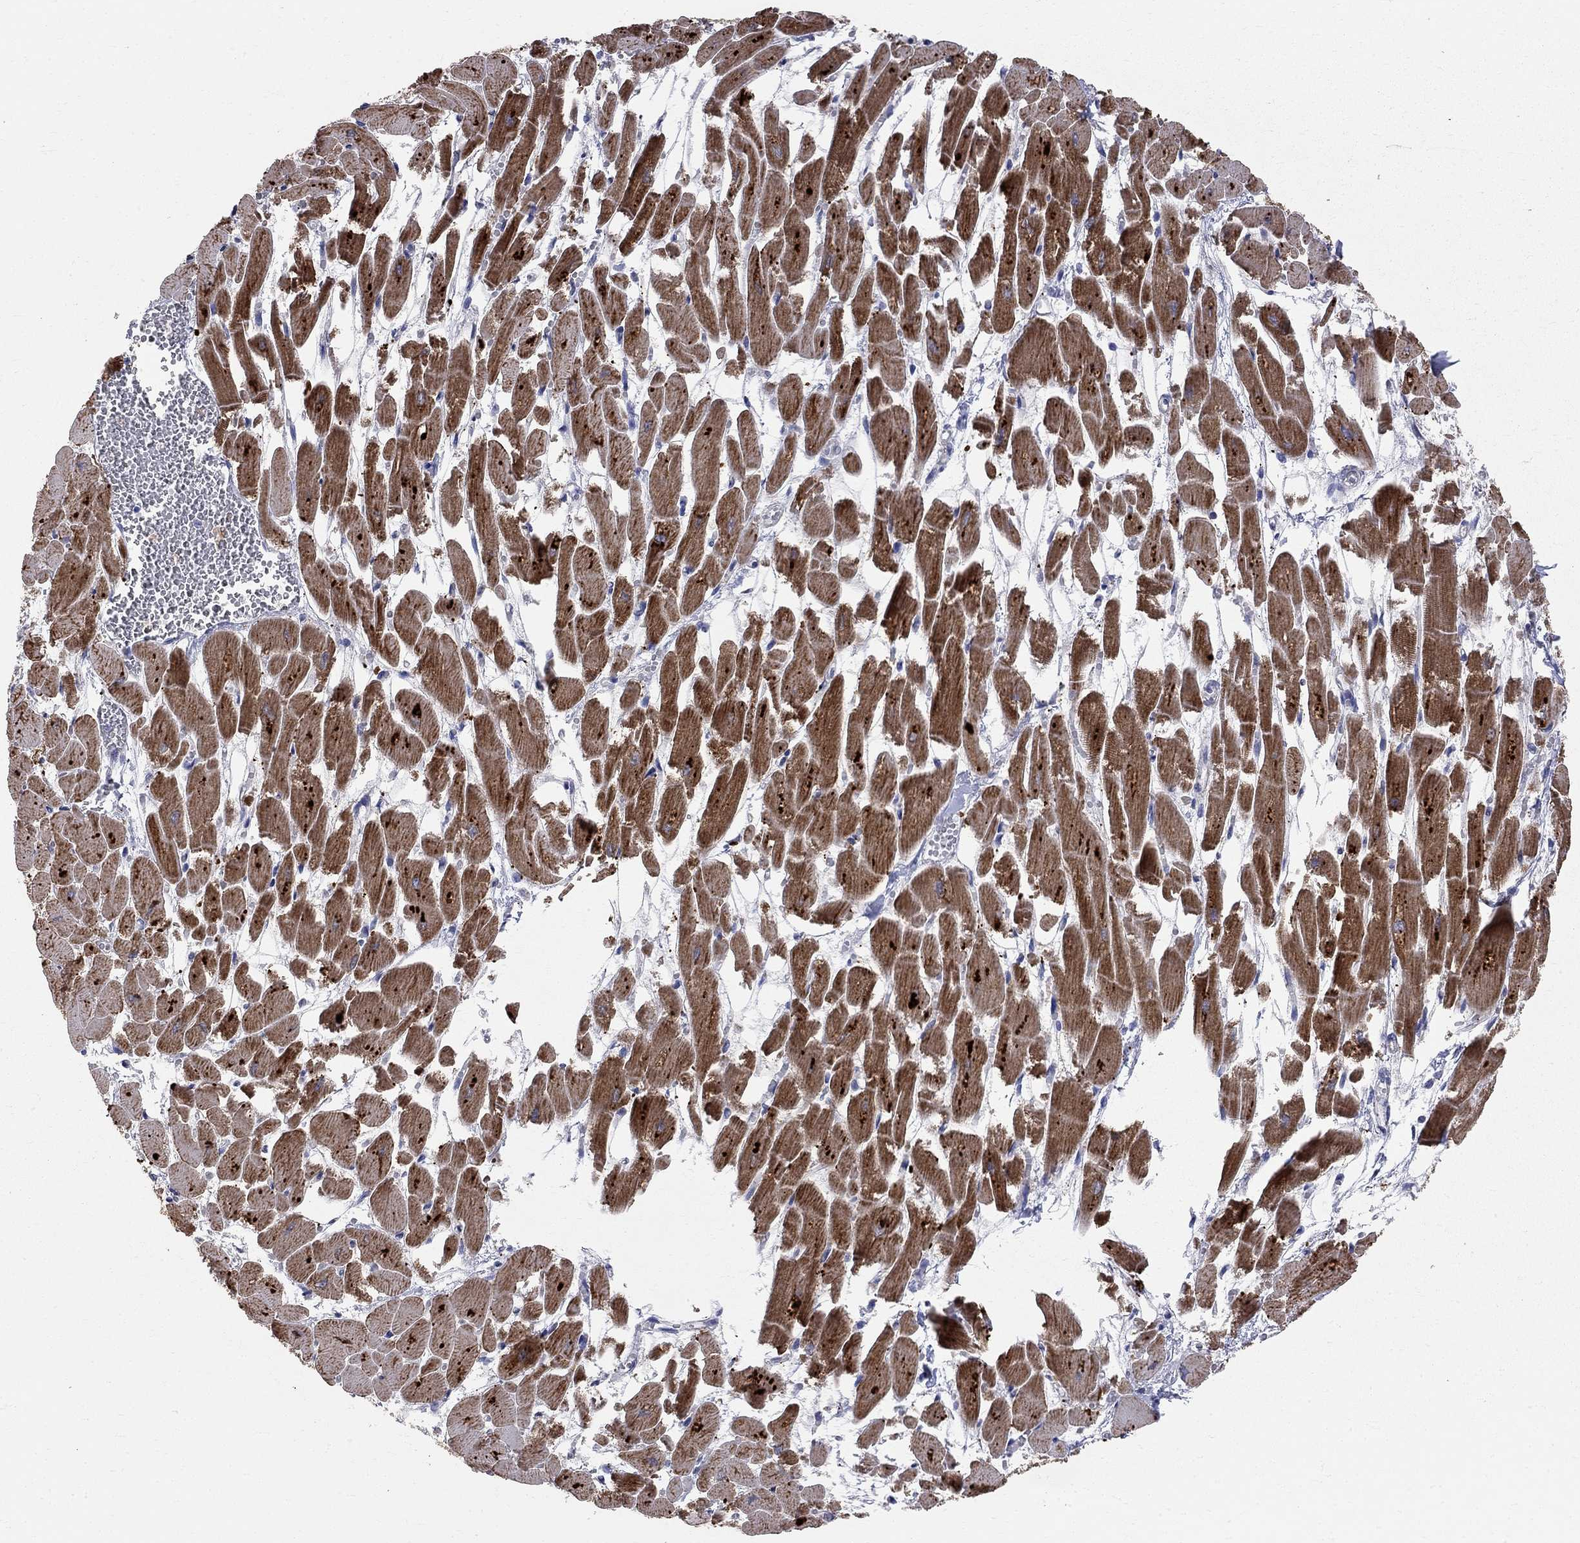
{"staining": {"intensity": "strong", "quantity": ">75%", "location": "cytoplasmic/membranous"}, "tissue": "heart muscle", "cell_type": "Cardiomyocytes", "image_type": "normal", "snomed": [{"axis": "morphology", "description": "Normal tissue, NOS"}, {"axis": "topography", "description": "Heart"}], "caption": "Cardiomyocytes display high levels of strong cytoplasmic/membranous positivity in about >75% of cells in normal human heart muscle. (Stains: DAB in brown, nuclei in blue, Microscopy: brightfield microscopy at high magnification).", "gene": "ACSL1", "patient": {"sex": "female", "age": 52}}